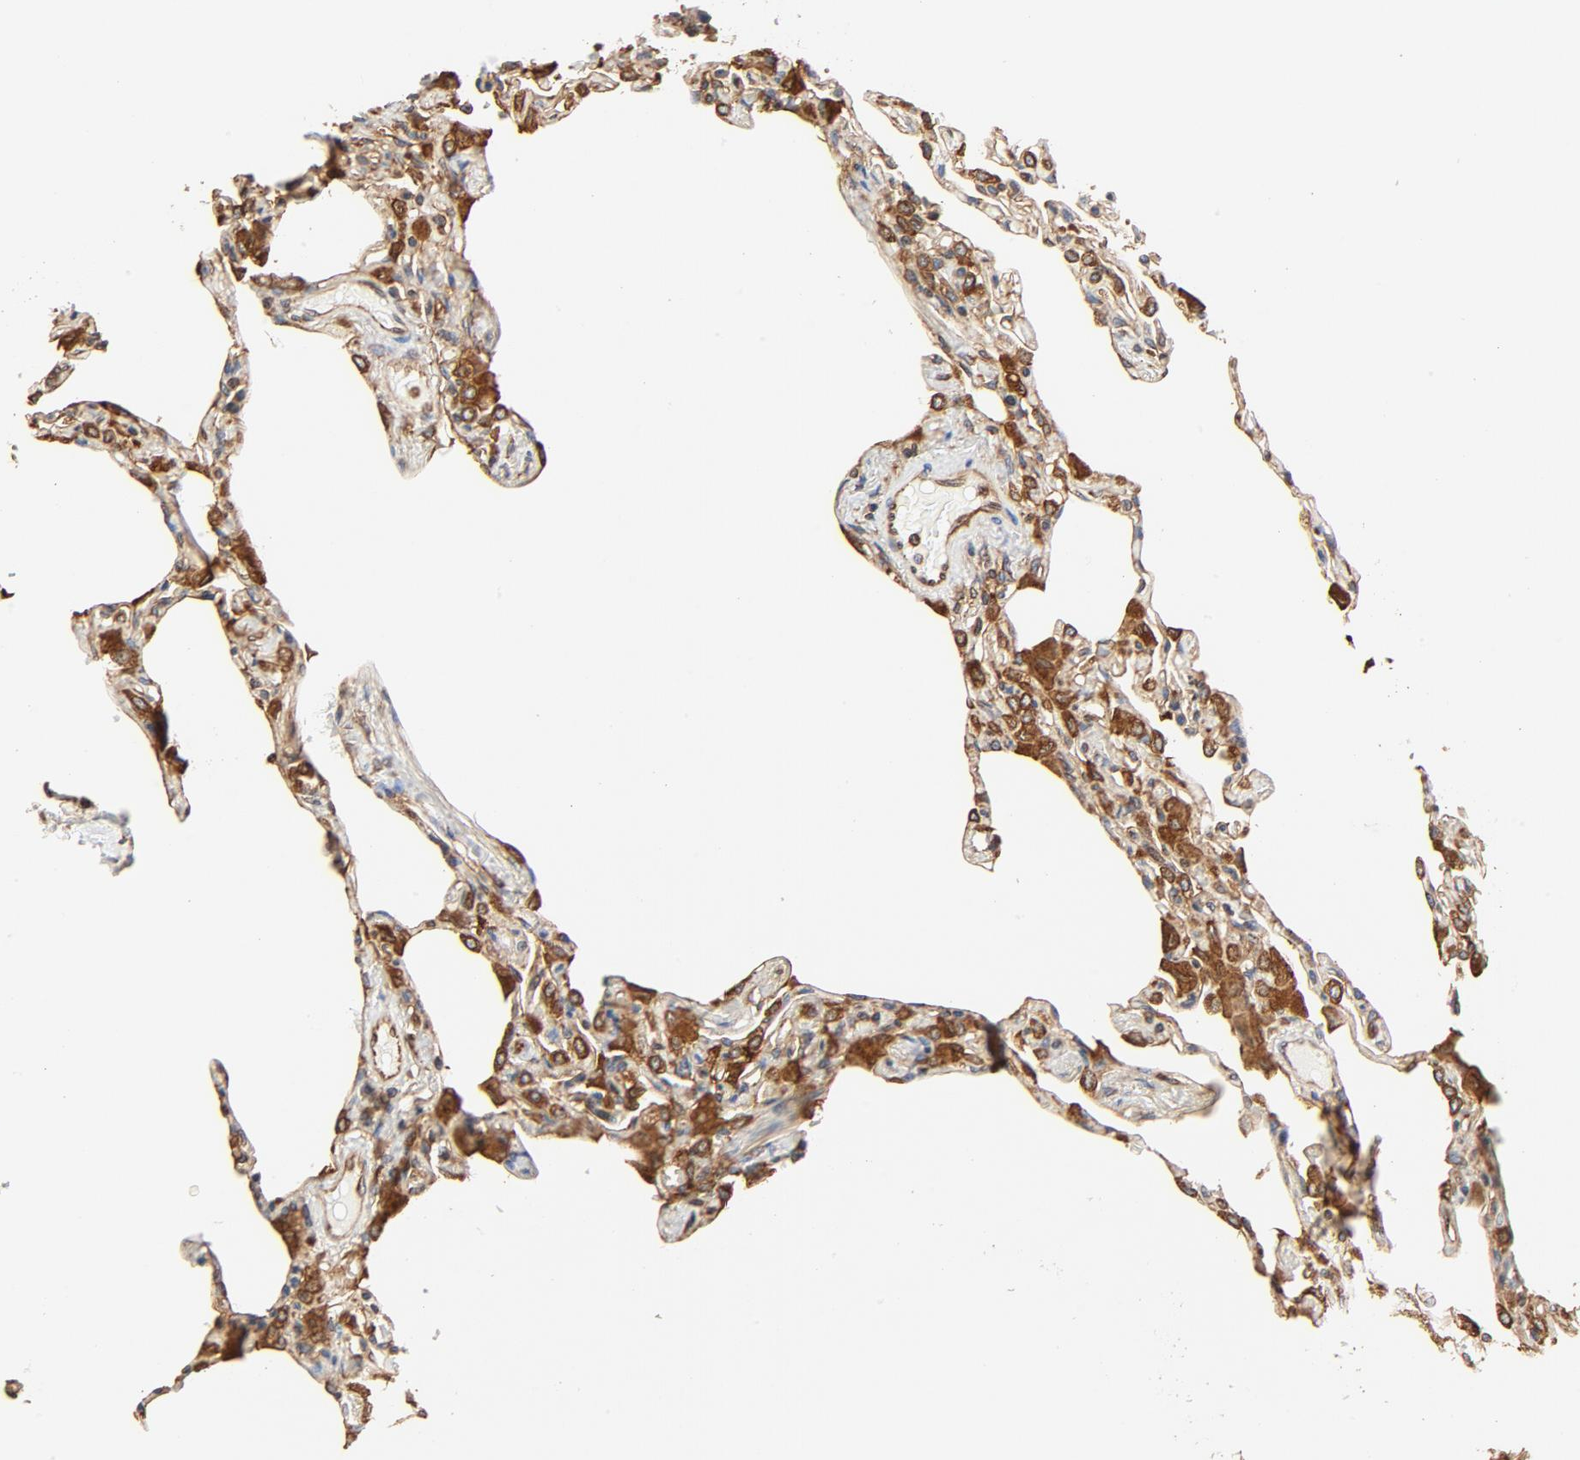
{"staining": {"intensity": "moderate", "quantity": ">75%", "location": "cytoplasmic/membranous"}, "tissue": "lung", "cell_type": "Alveolar cells", "image_type": "normal", "snomed": [{"axis": "morphology", "description": "Normal tissue, NOS"}, {"axis": "topography", "description": "Lung"}], "caption": "The image shows staining of unremarkable lung, revealing moderate cytoplasmic/membranous protein positivity (brown color) within alveolar cells.", "gene": "BCAP31", "patient": {"sex": "female", "age": 49}}